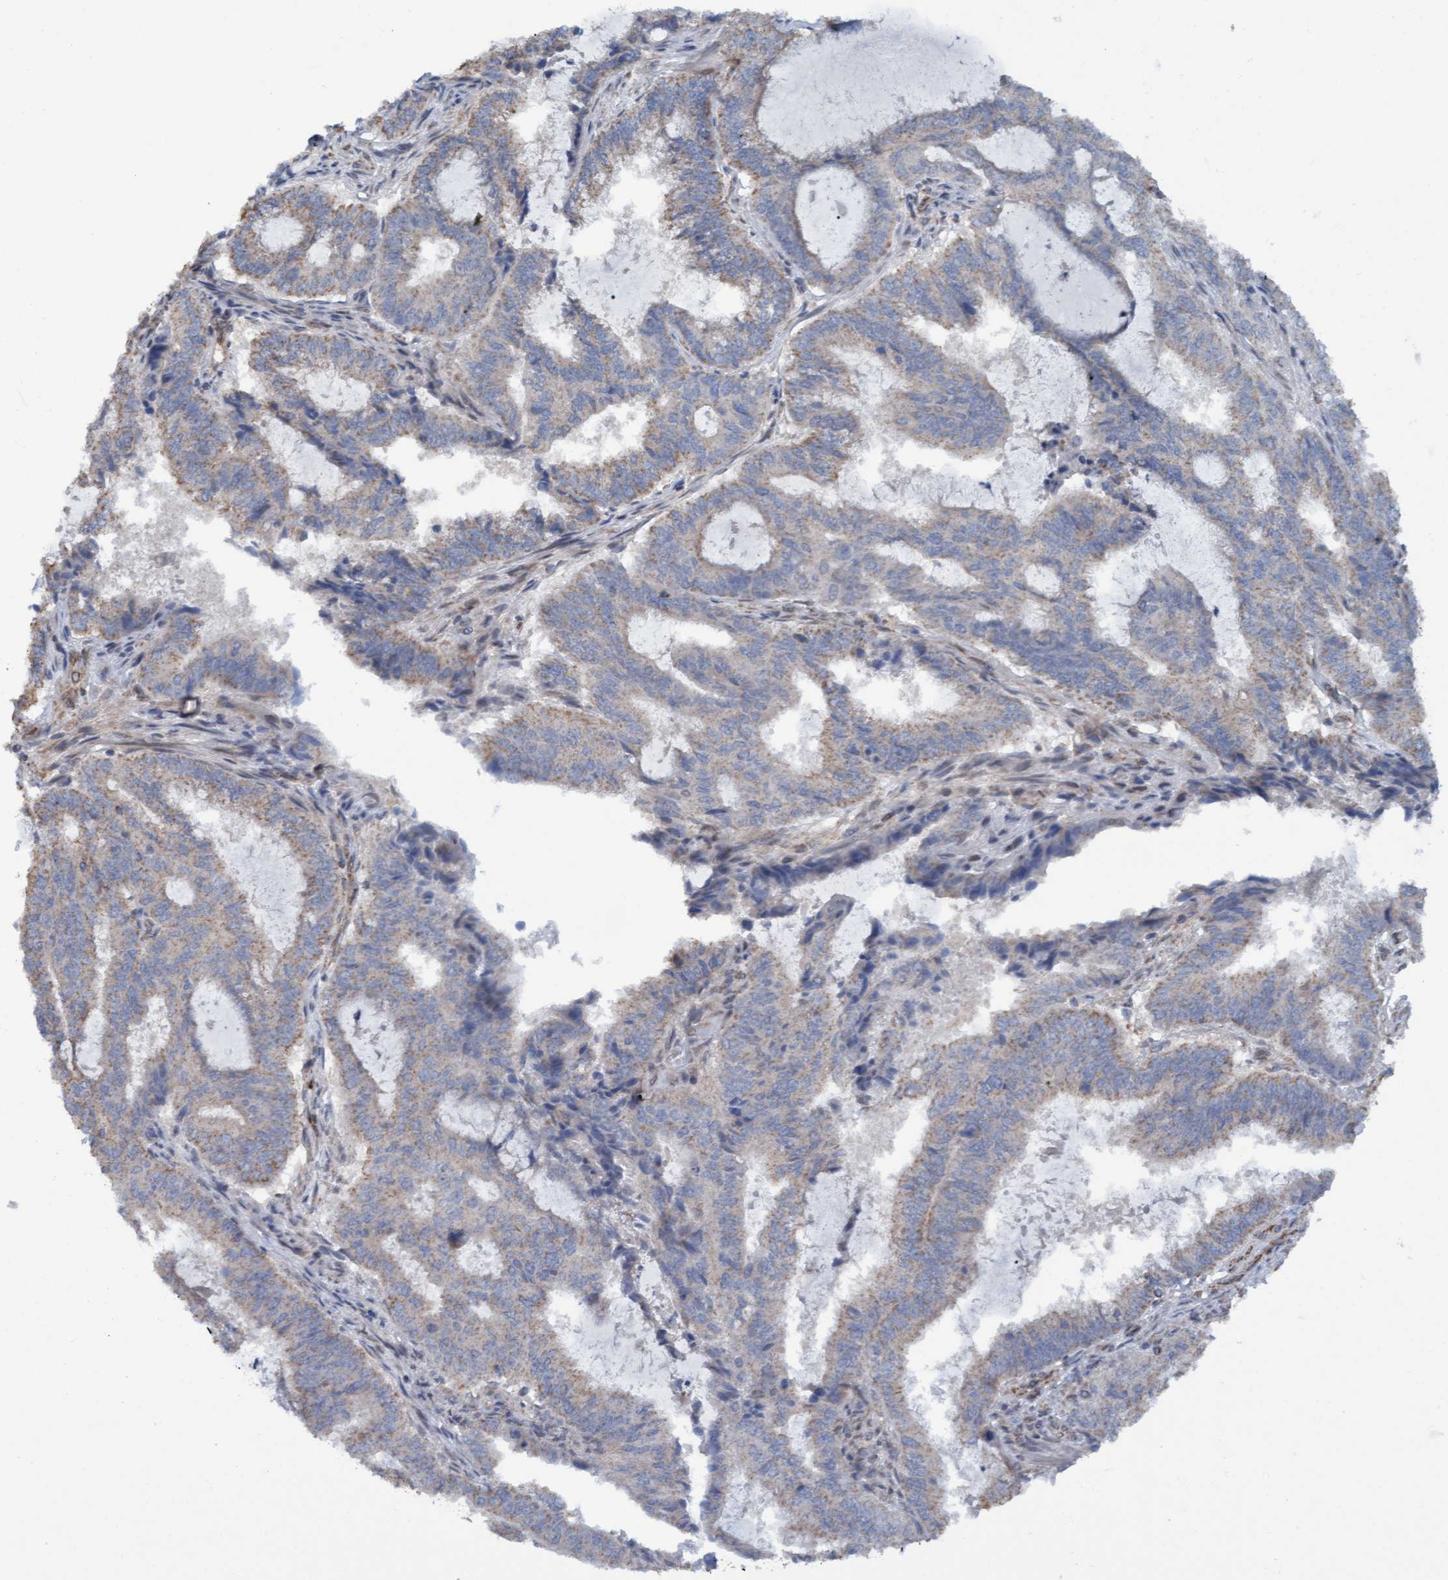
{"staining": {"intensity": "weak", "quantity": "25%-75%", "location": "cytoplasmic/membranous"}, "tissue": "endometrial cancer", "cell_type": "Tumor cells", "image_type": "cancer", "snomed": [{"axis": "morphology", "description": "Adenocarcinoma, NOS"}, {"axis": "topography", "description": "Endometrium"}], "caption": "High-power microscopy captured an immunohistochemistry (IHC) histopathology image of endometrial adenocarcinoma, revealing weak cytoplasmic/membranous positivity in about 25%-75% of tumor cells.", "gene": "MGLL", "patient": {"sex": "female", "age": 51}}